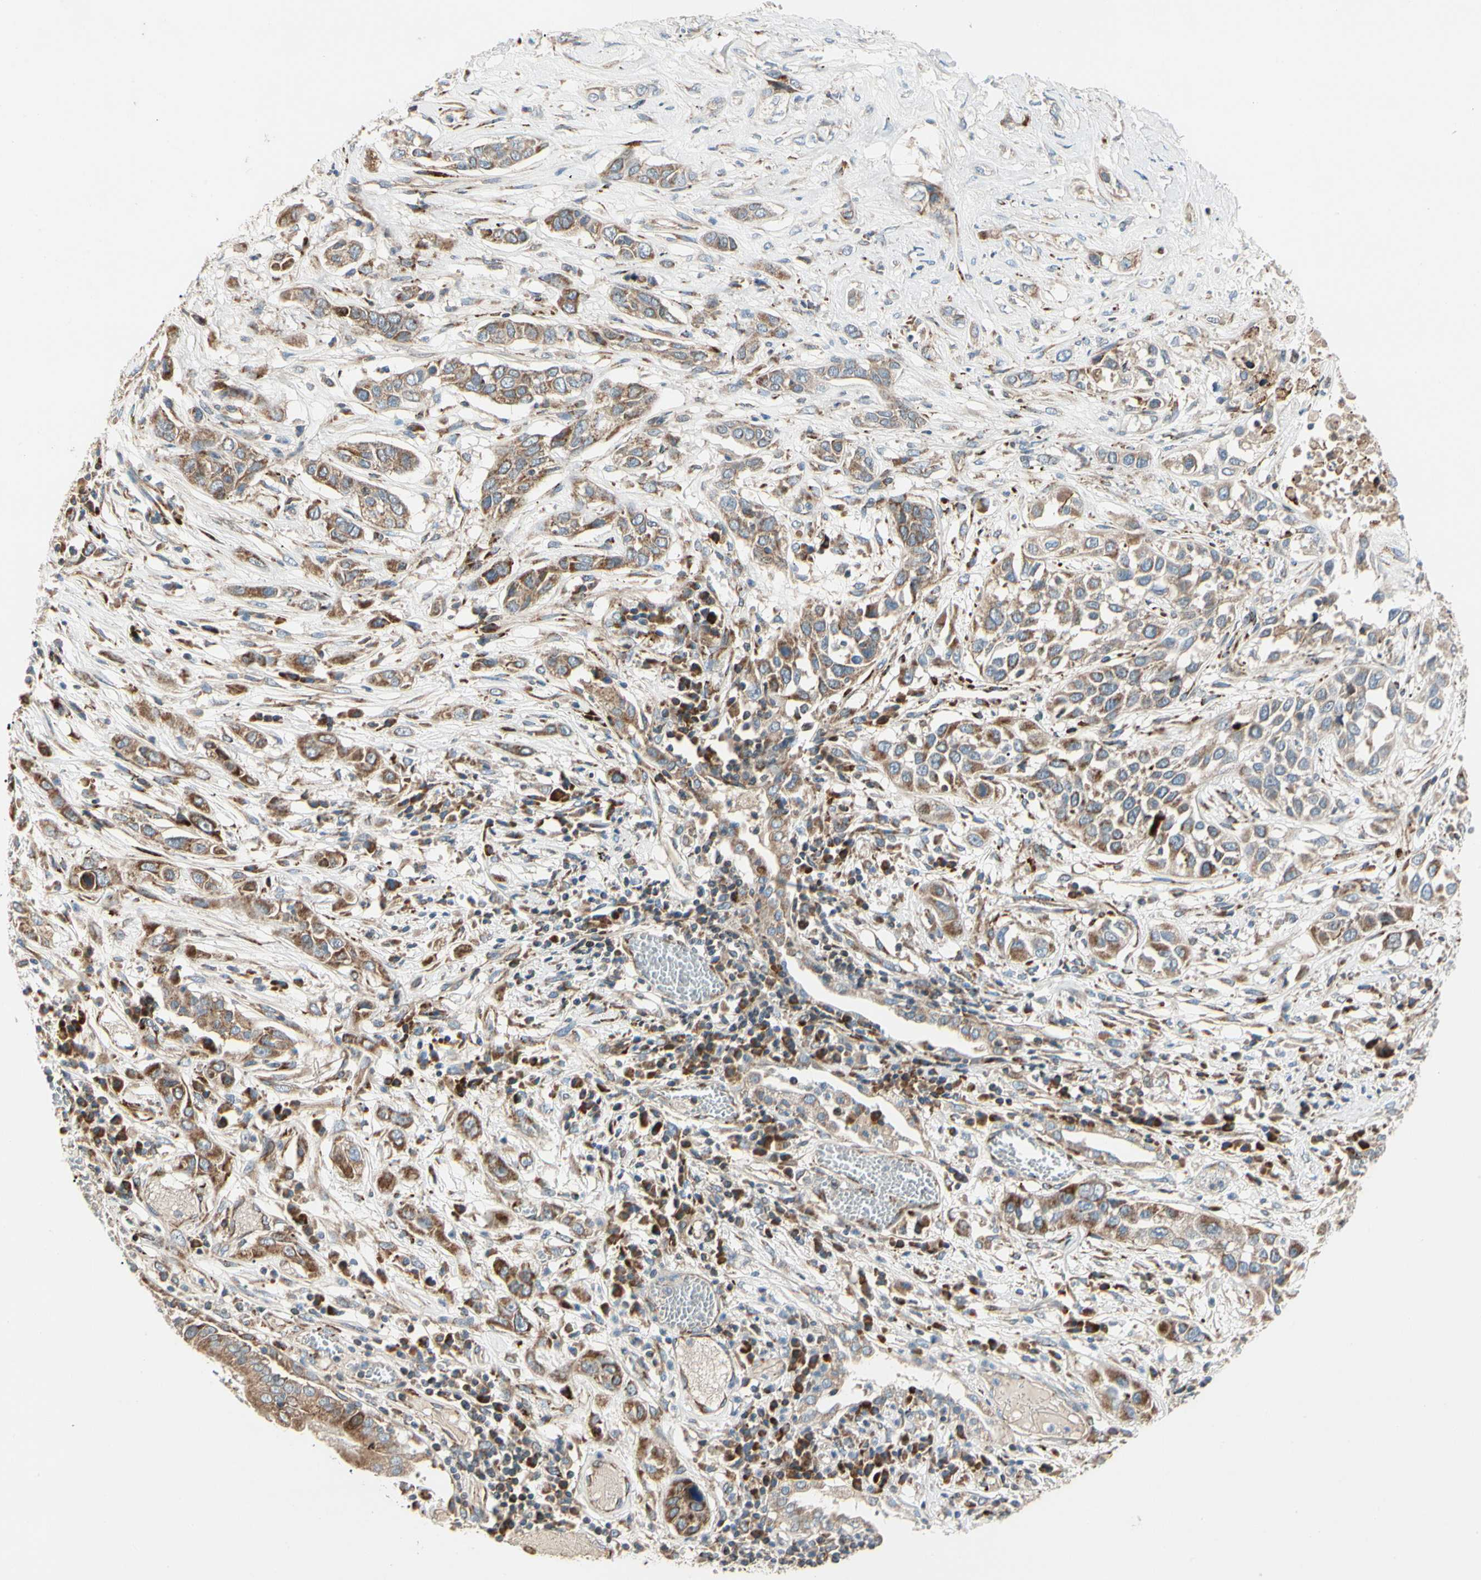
{"staining": {"intensity": "moderate", "quantity": ">75%", "location": "cytoplasmic/membranous"}, "tissue": "lung cancer", "cell_type": "Tumor cells", "image_type": "cancer", "snomed": [{"axis": "morphology", "description": "Squamous cell carcinoma, NOS"}, {"axis": "topography", "description": "Lung"}], "caption": "Immunohistochemistry (DAB) staining of human lung cancer reveals moderate cytoplasmic/membranous protein expression in approximately >75% of tumor cells.", "gene": "MRPL9", "patient": {"sex": "male", "age": 71}}